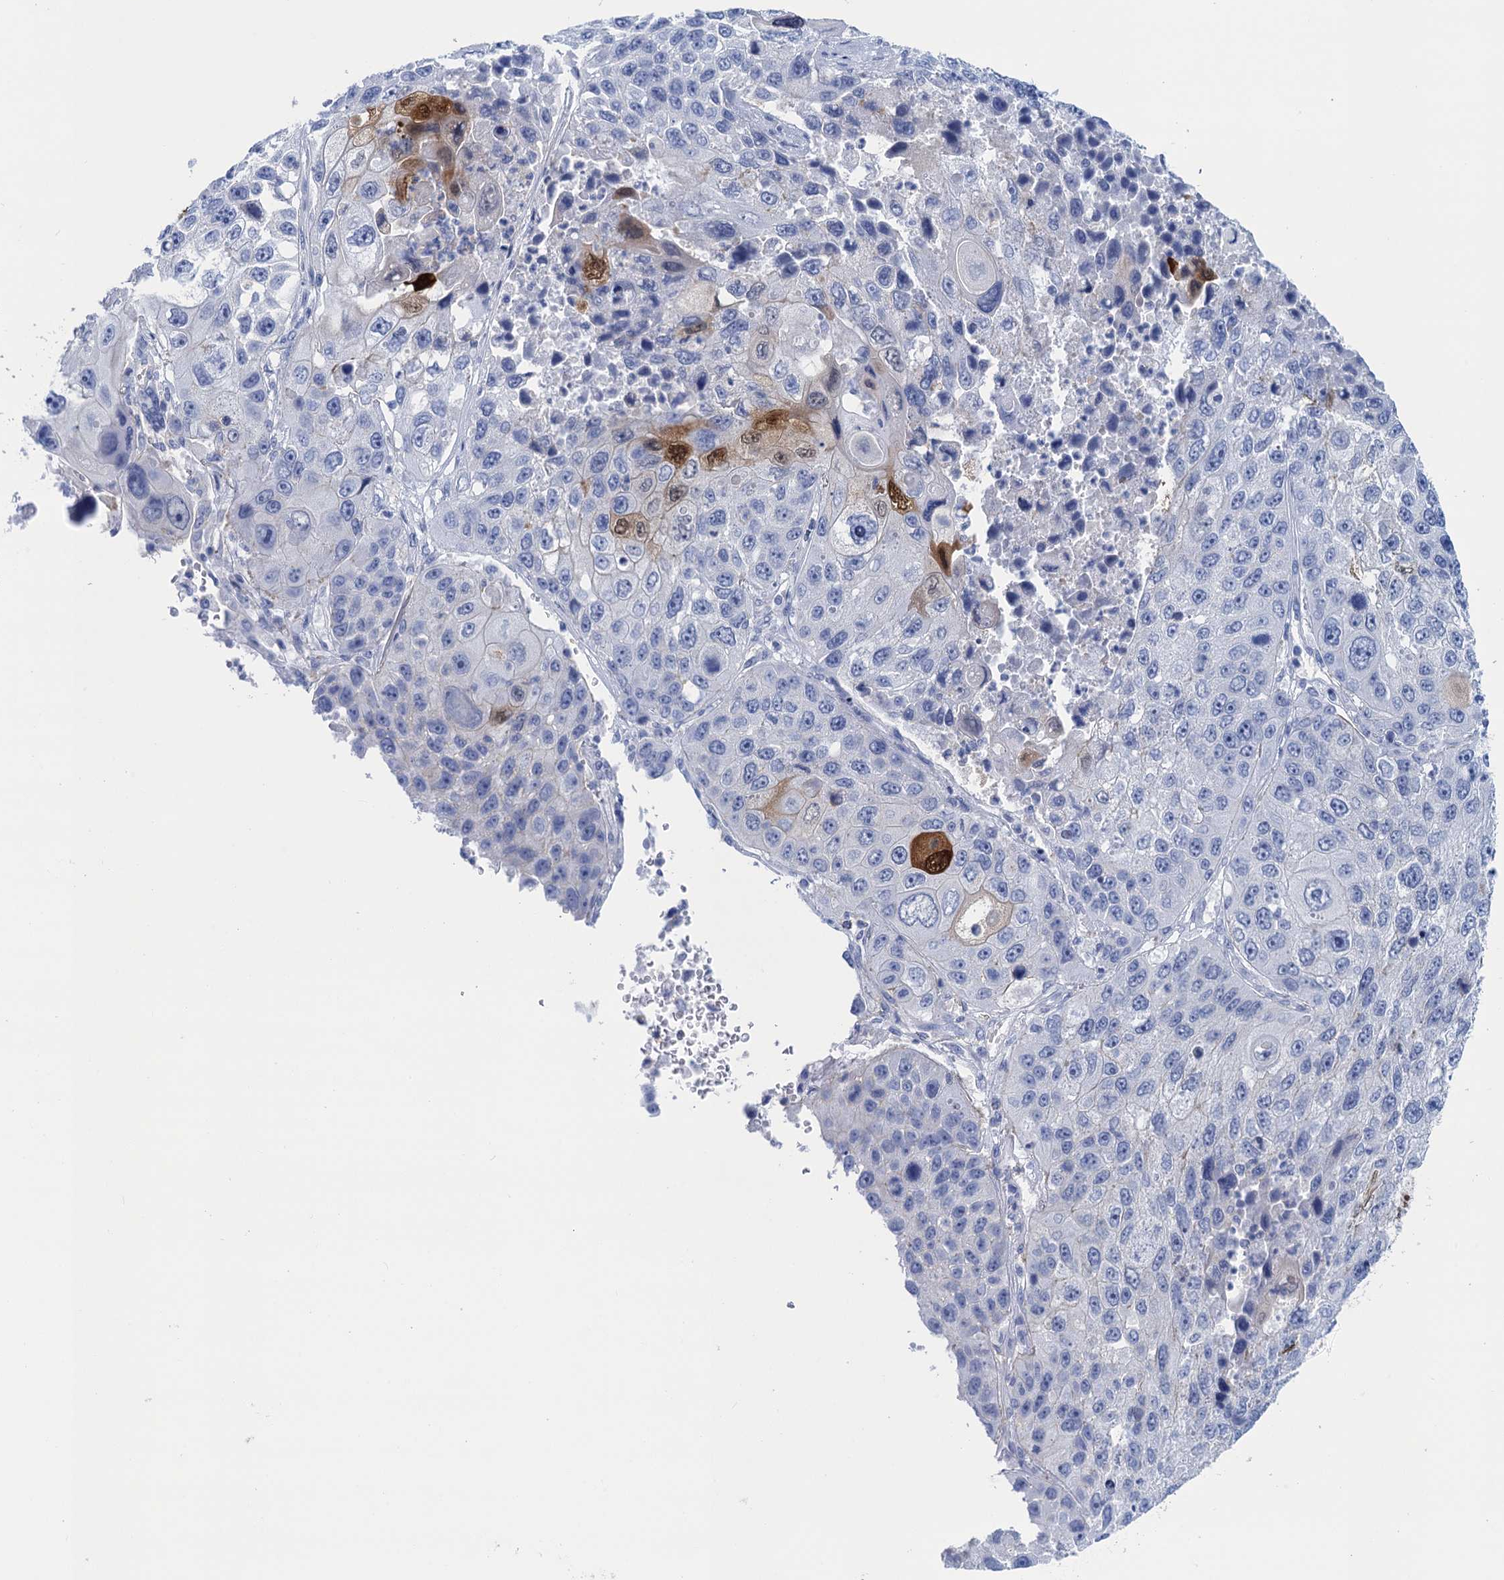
{"staining": {"intensity": "strong", "quantity": "<25%", "location": "cytoplasmic/membranous,nuclear"}, "tissue": "lung cancer", "cell_type": "Tumor cells", "image_type": "cancer", "snomed": [{"axis": "morphology", "description": "Squamous cell carcinoma, NOS"}, {"axis": "topography", "description": "Lung"}], "caption": "High-power microscopy captured an IHC image of lung cancer, revealing strong cytoplasmic/membranous and nuclear expression in approximately <25% of tumor cells. (DAB (3,3'-diaminobenzidine) IHC, brown staining for protein, blue staining for nuclei).", "gene": "CALML5", "patient": {"sex": "male", "age": 61}}